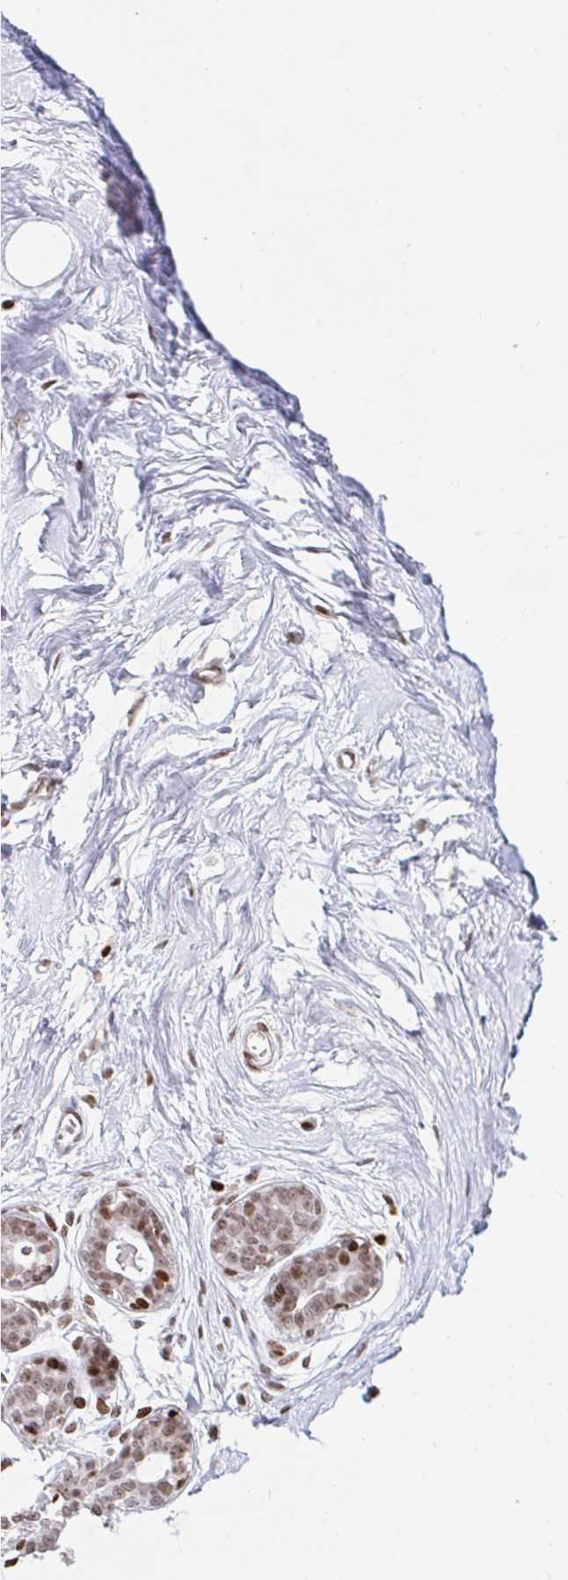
{"staining": {"intensity": "weak", "quantity": ">75%", "location": "nuclear"}, "tissue": "breast", "cell_type": "Adipocytes", "image_type": "normal", "snomed": [{"axis": "morphology", "description": "Normal tissue, NOS"}, {"axis": "topography", "description": "Breast"}], "caption": "Immunohistochemical staining of benign human breast shows >75% levels of weak nuclear protein expression in about >75% of adipocytes.", "gene": "HOXC10", "patient": {"sex": "female", "age": 45}}